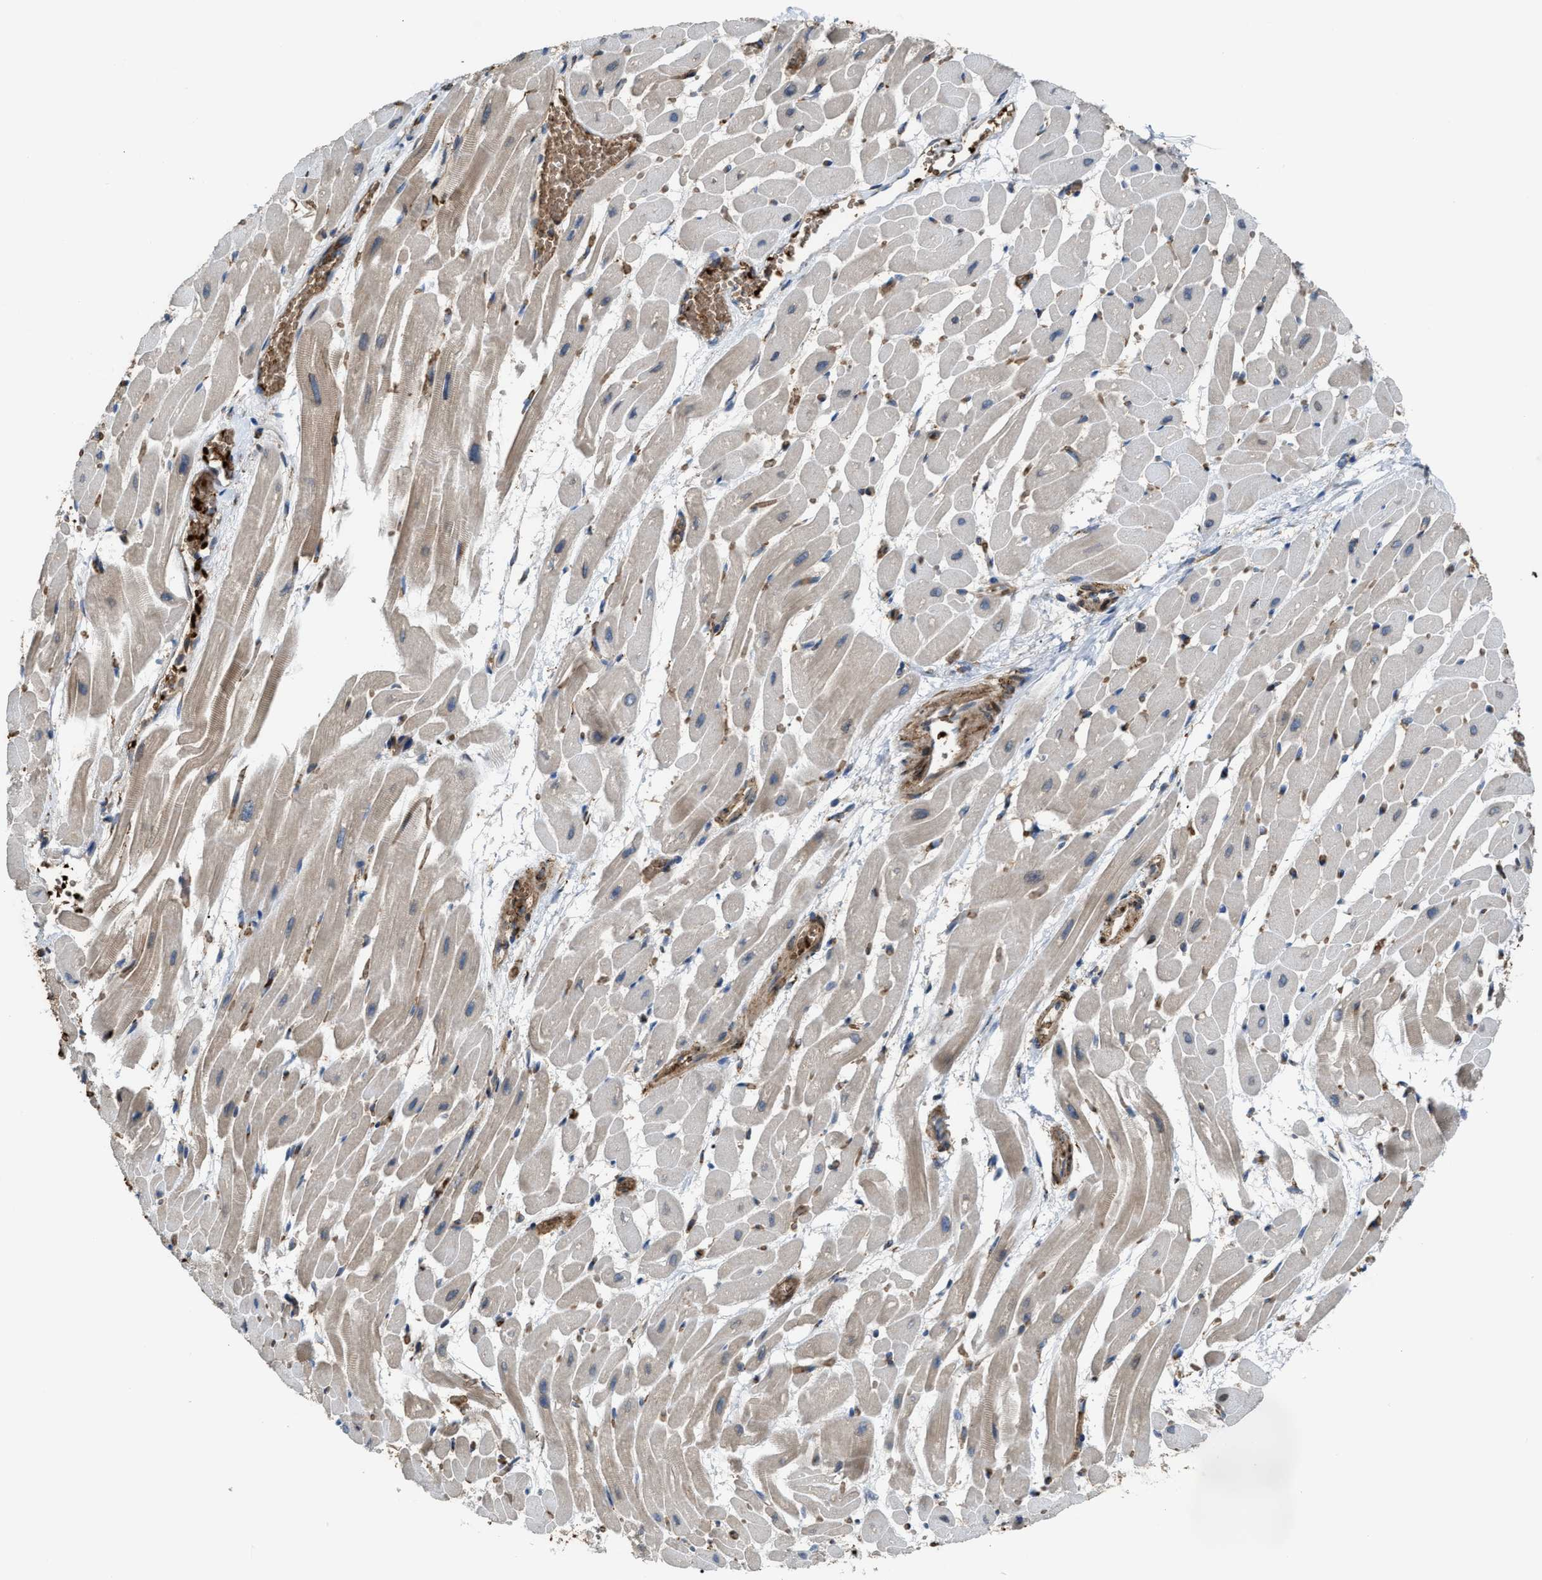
{"staining": {"intensity": "negative", "quantity": "none", "location": "none"}, "tissue": "heart muscle", "cell_type": "Cardiomyocytes", "image_type": "normal", "snomed": [{"axis": "morphology", "description": "Normal tissue, NOS"}, {"axis": "topography", "description": "Heart"}], "caption": "Cardiomyocytes show no significant positivity in unremarkable heart muscle. Brightfield microscopy of immunohistochemistry stained with DAB (3,3'-diaminobenzidine) (brown) and hematoxylin (blue), captured at high magnification.", "gene": "SELENOM", "patient": {"sex": "male", "age": 45}}